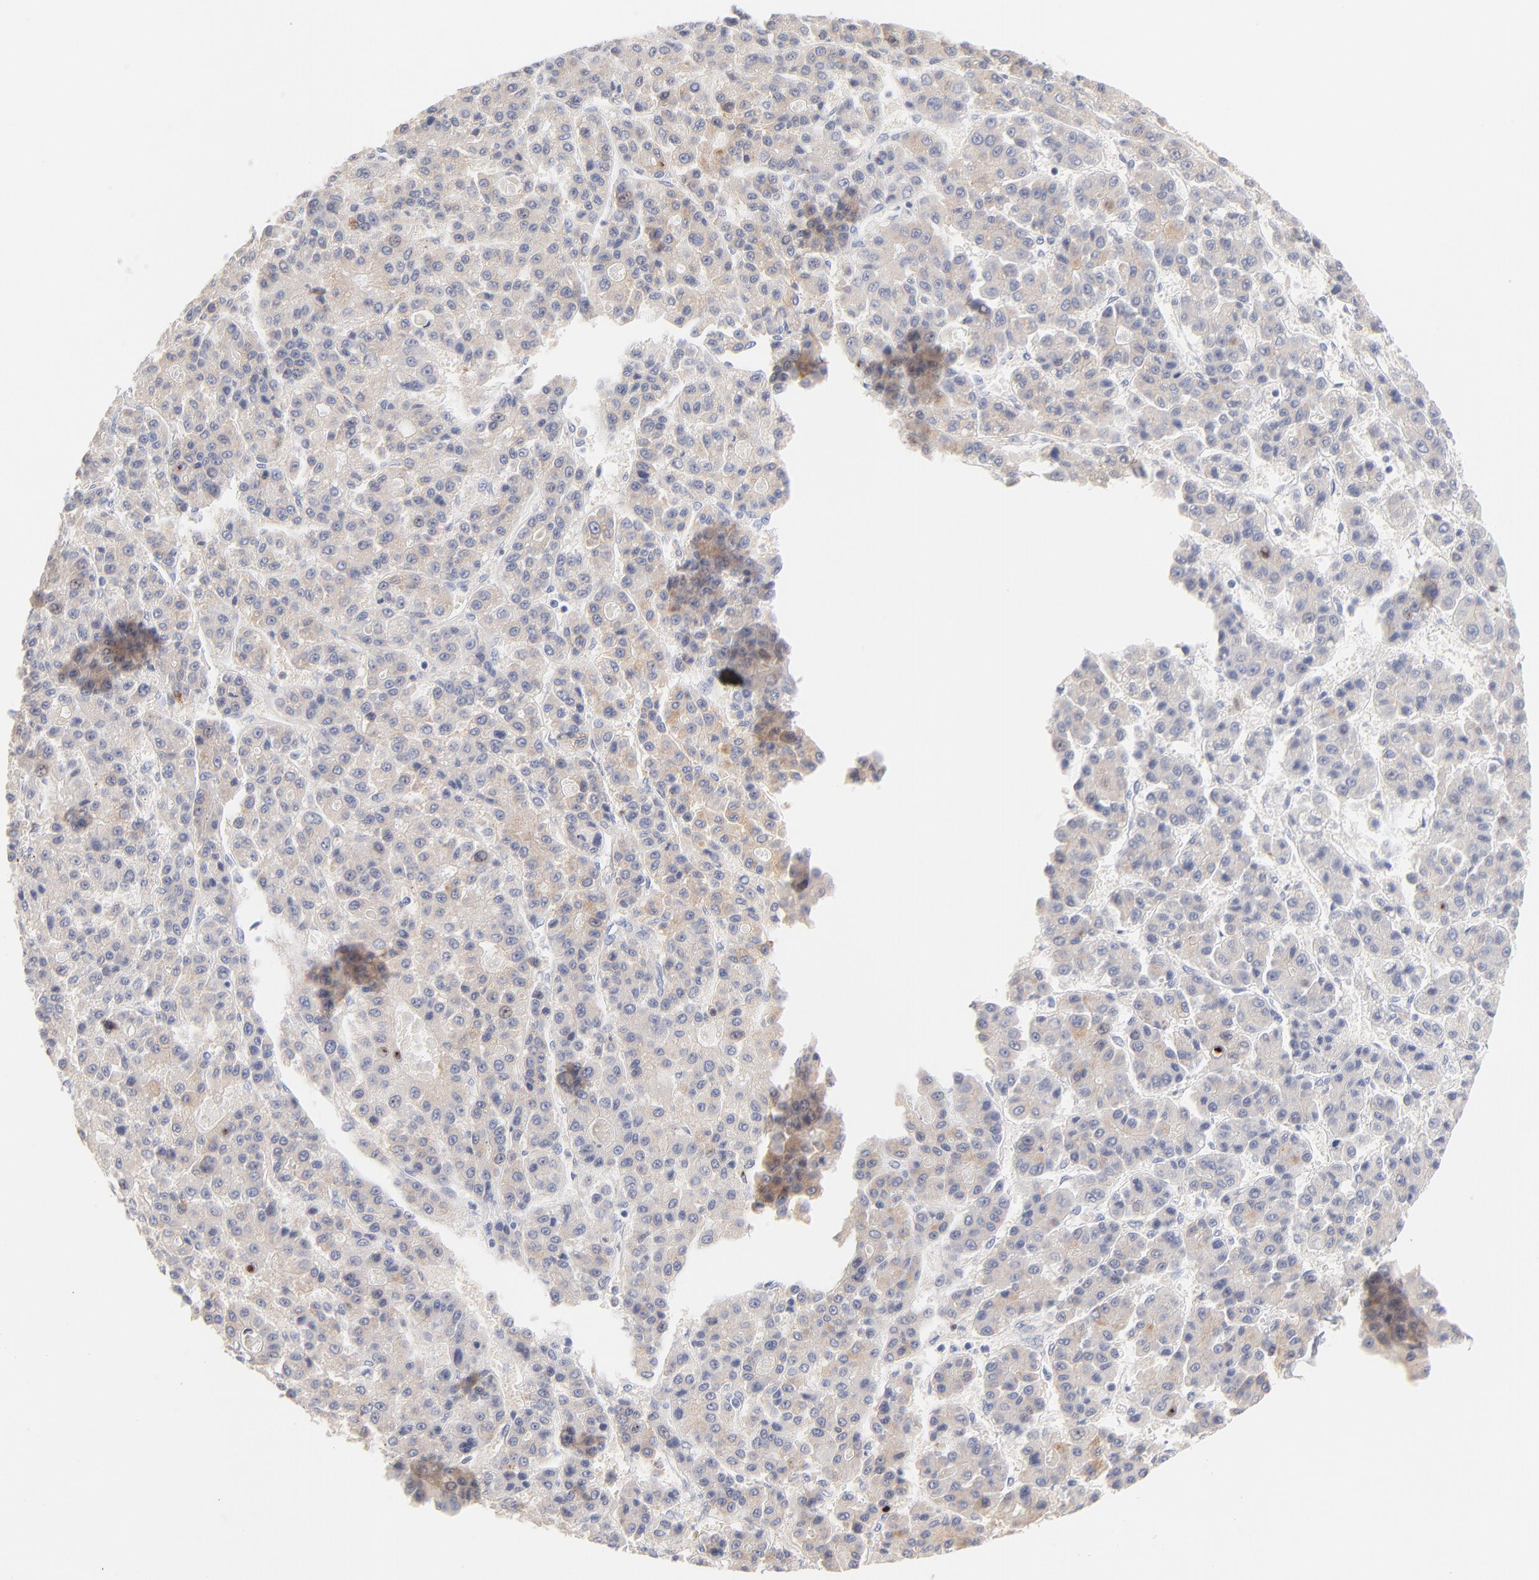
{"staining": {"intensity": "negative", "quantity": "none", "location": "none"}, "tissue": "liver cancer", "cell_type": "Tumor cells", "image_type": "cancer", "snomed": [{"axis": "morphology", "description": "Carcinoma, Hepatocellular, NOS"}, {"axis": "topography", "description": "Liver"}], "caption": "High power microscopy micrograph of an immunohistochemistry photomicrograph of liver cancer, revealing no significant staining in tumor cells.", "gene": "MID1", "patient": {"sex": "male", "age": 70}}